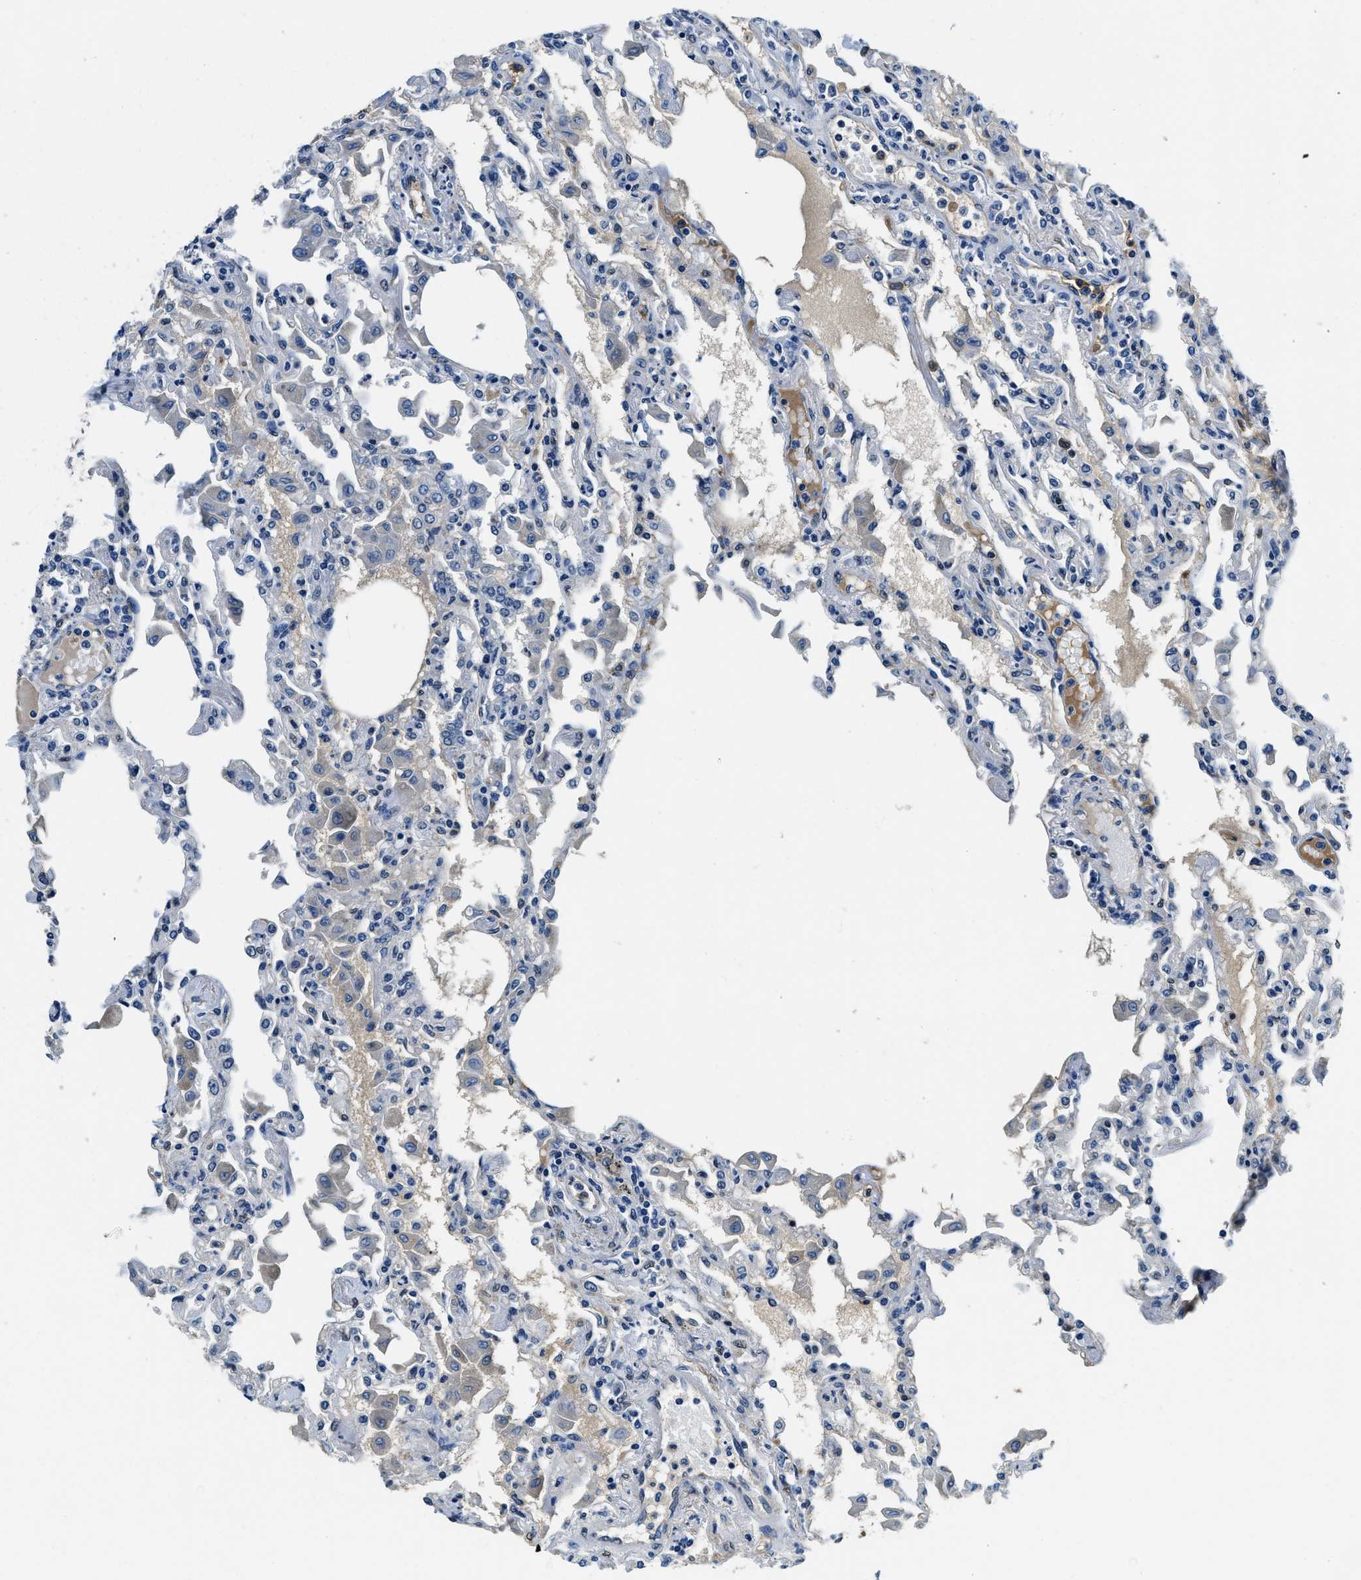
{"staining": {"intensity": "weak", "quantity": "<25%", "location": "cytoplasmic/membranous"}, "tissue": "lung", "cell_type": "Alveolar cells", "image_type": "normal", "snomed": [{"axis": "morphology", "description": "Normal tissue, NOS"}, {"axis": "topography", "description": "Bronchus"}, {"axis": "topography", "description": "Lung"}], "caption": "IHC photomicrograph of normal lung: human lung stained with DAB demonstrates no significant protein expression in alveolar cells.", "gene": "TMEM186", "patient": {"sex": "female", "age": 49}}